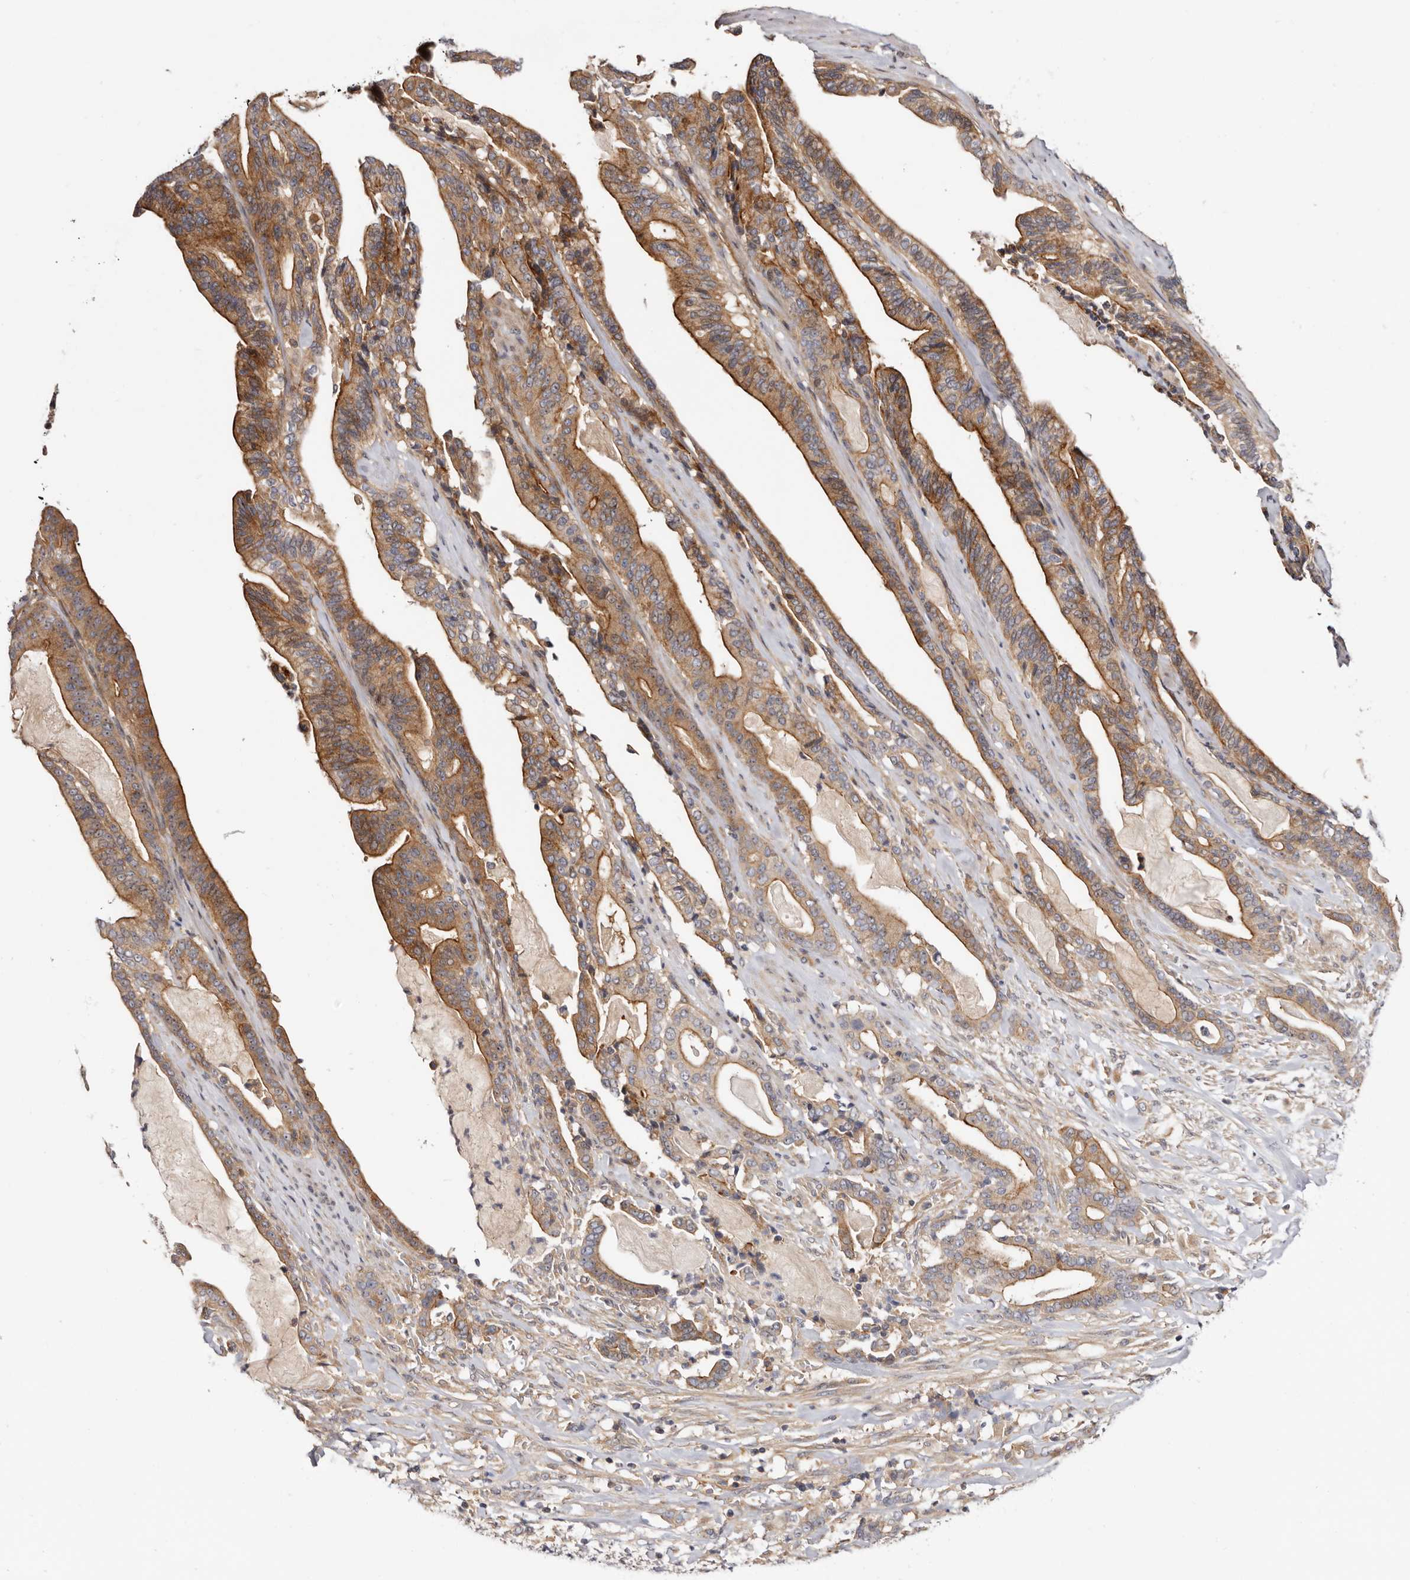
{"staining": {"intensity": "moderate", "quantity": ">75%", "location": "cytoplasmic/membranous"}, "tissue": "pancreatic cancer", "cell_type": "Tumor cells", "image_type": "cancer", "snomed": [{"axis": "morphology", "description": "Adenocarcinoma, NOS"}, {"axis": "topography", "description": "Pancreas"}], "caption": "Immunohistochemical staining of human pancreatic cancer (adenocarcinoma) reveals moderate cytoplasmic/membranous protein positivity in approximately >75% of tumor cells. (DAB (3,3'-diaminobenzidine) IHC with brightfield microscopy, high magnification).", "gene": "PANK4", "patient": {"sex": "male", "age": 63}}